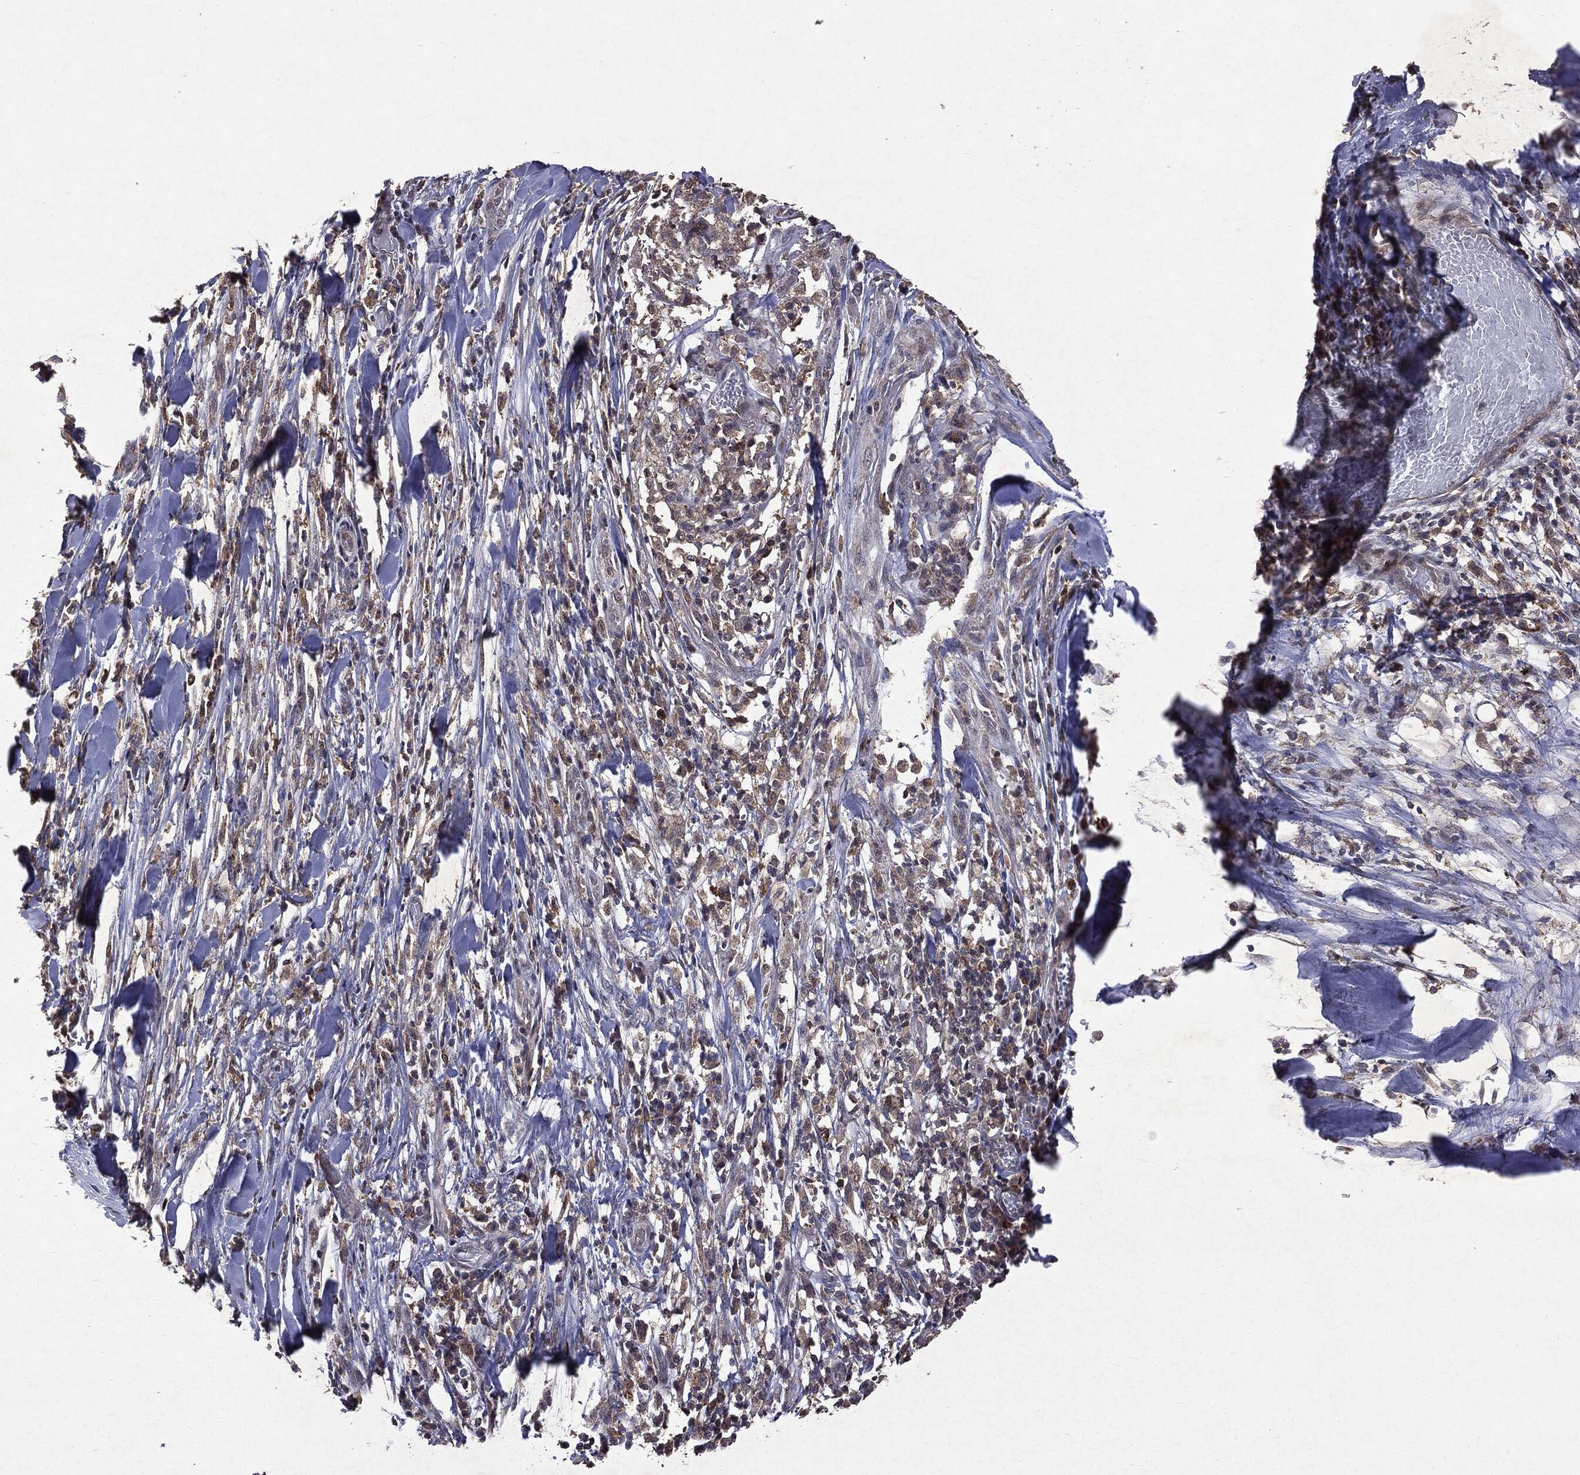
{"staining": {"intensity": "negative", "quantity": "none", "location": "none"}, "tissue": "melanoma", "cell_type": "Tumor cells", "image_type": "cancer", "snomed": [{"axis": "morphology", "description": "Malignant melanoma, Metastatic site"}, {"axis": "topography", "description": "Lymph node"}], "caption": "High power microscopy image of an IHC micrograph of melanoma, revealing no significant expression in tumor cells.", "gene": "PTEN", "patient": {"sex": "male", "age": 50}}